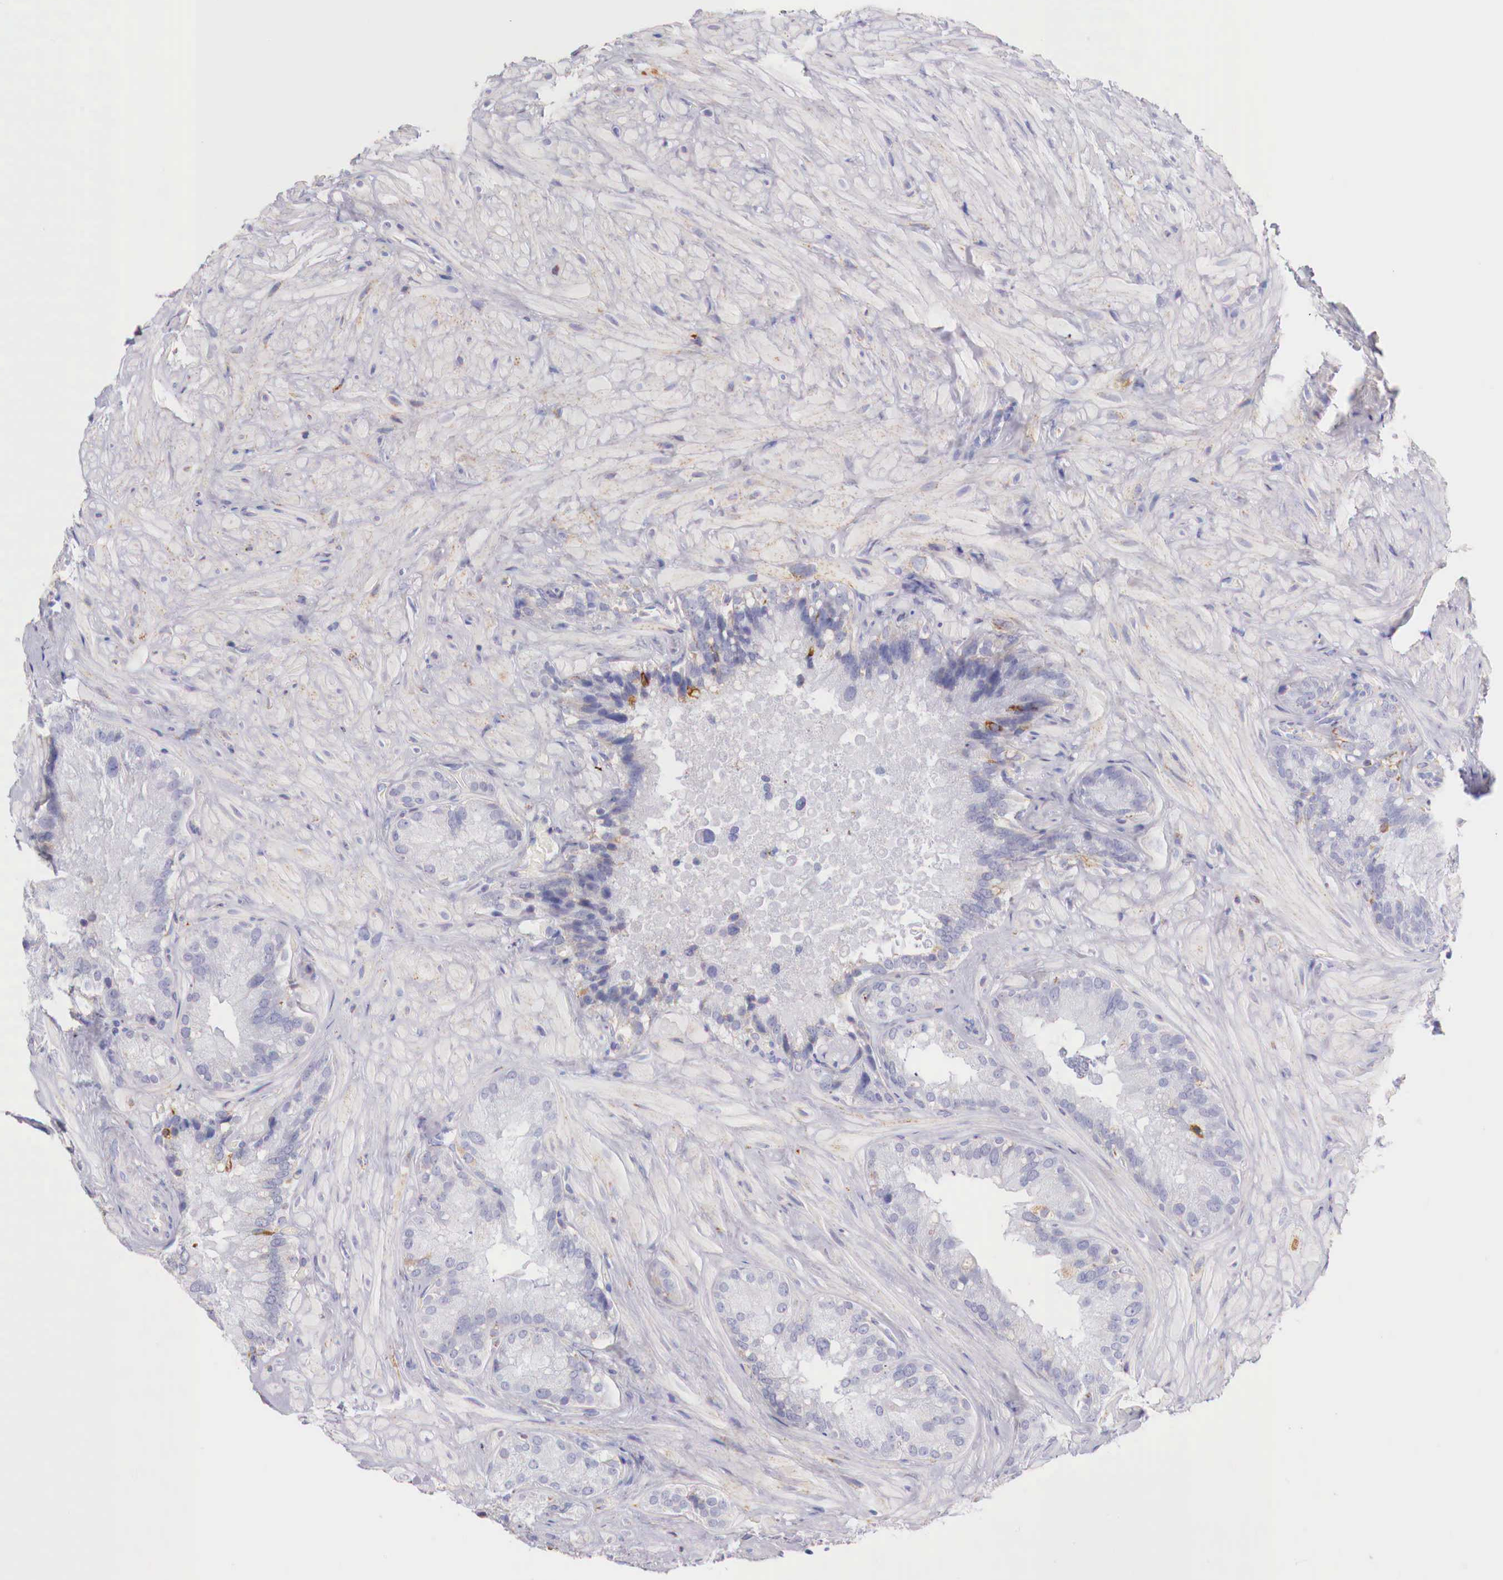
{"staining": {"intensity": "moderate", "quantity": "<25%", "location": "cytoplasmic/membranous"}, "tissue": "seminal vesicle", "cell_type": "Glandular cells", "image_type": "normal", "snomed": [{"axis": "morphology", "description": "Normal tissue, NOS"}, {"axis": "topography", "description": "Seminal veicle"}], "caption": "Brown immunohistochemical staining in normal human seminal vesicle displays moderate cytoplasmic/membranous staining in about <25% of glandular cells. The staining was performed using DAB (3,3'-diaminobenzidine), with brown indicating positive protein expression. Nuclei are stained blue with hematoxylin.", "gene": "IDH3G", "patient": {"sex": "male", "age": 69}}